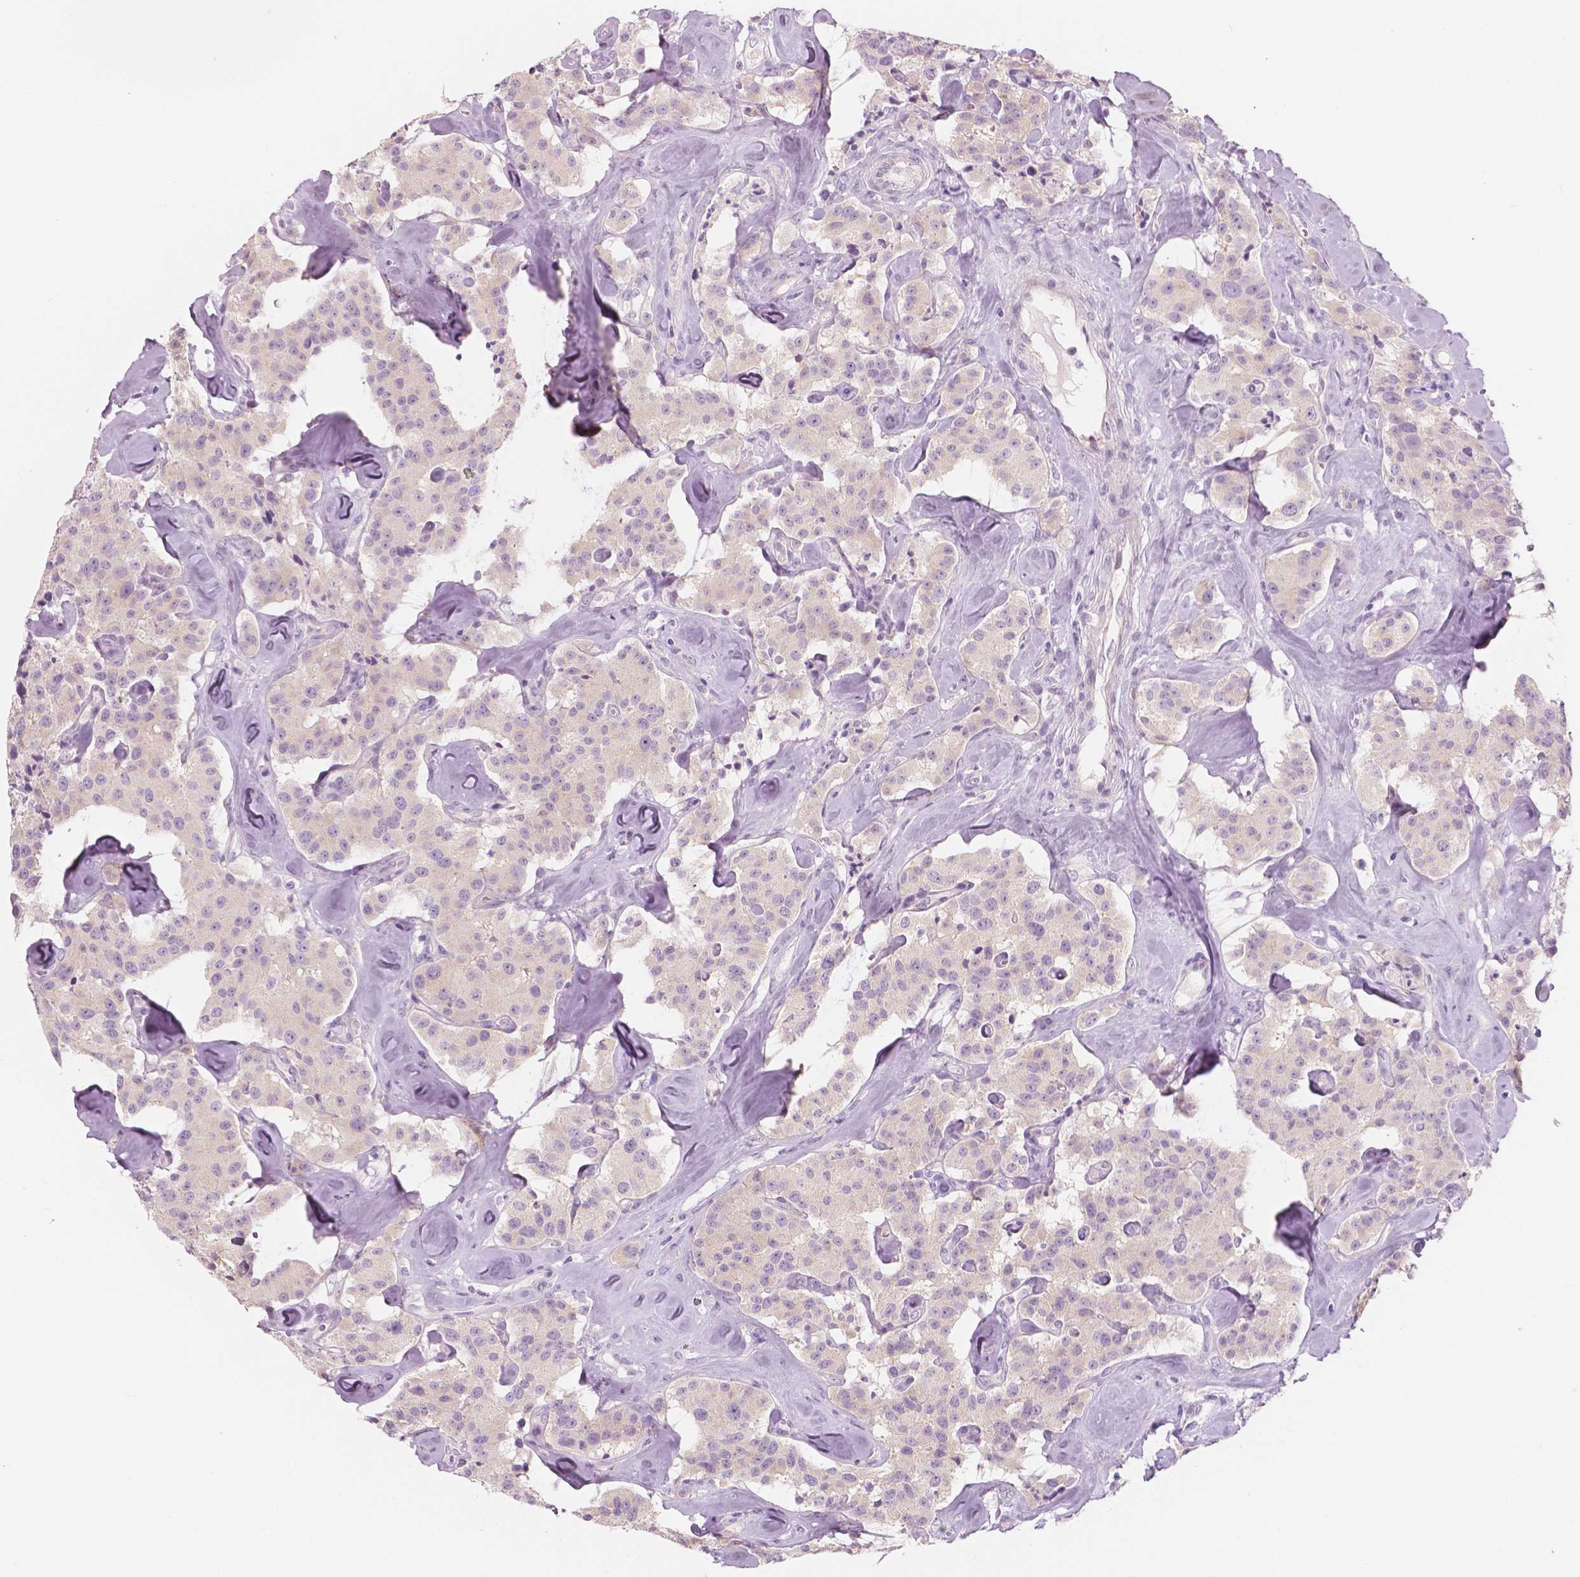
{"staining": {"intensity": "negative", "quantity": "none", "location": "none"}, "tissue": "carcinoid", "cell_type": "Tumor cells", "image_type": "cancer", "snomed": [{"axis": "morphology", "description": "Carcinoid, malignant, NOS"}, {"axis": "topography", "description": "Pancreas"}], "caption": "This is an immunohistochemistry micrograph of human carcinoid. There is no staining in tumor cells.", "gene": "A4GNT", "patient": {"sex": "male", "age": 41}}